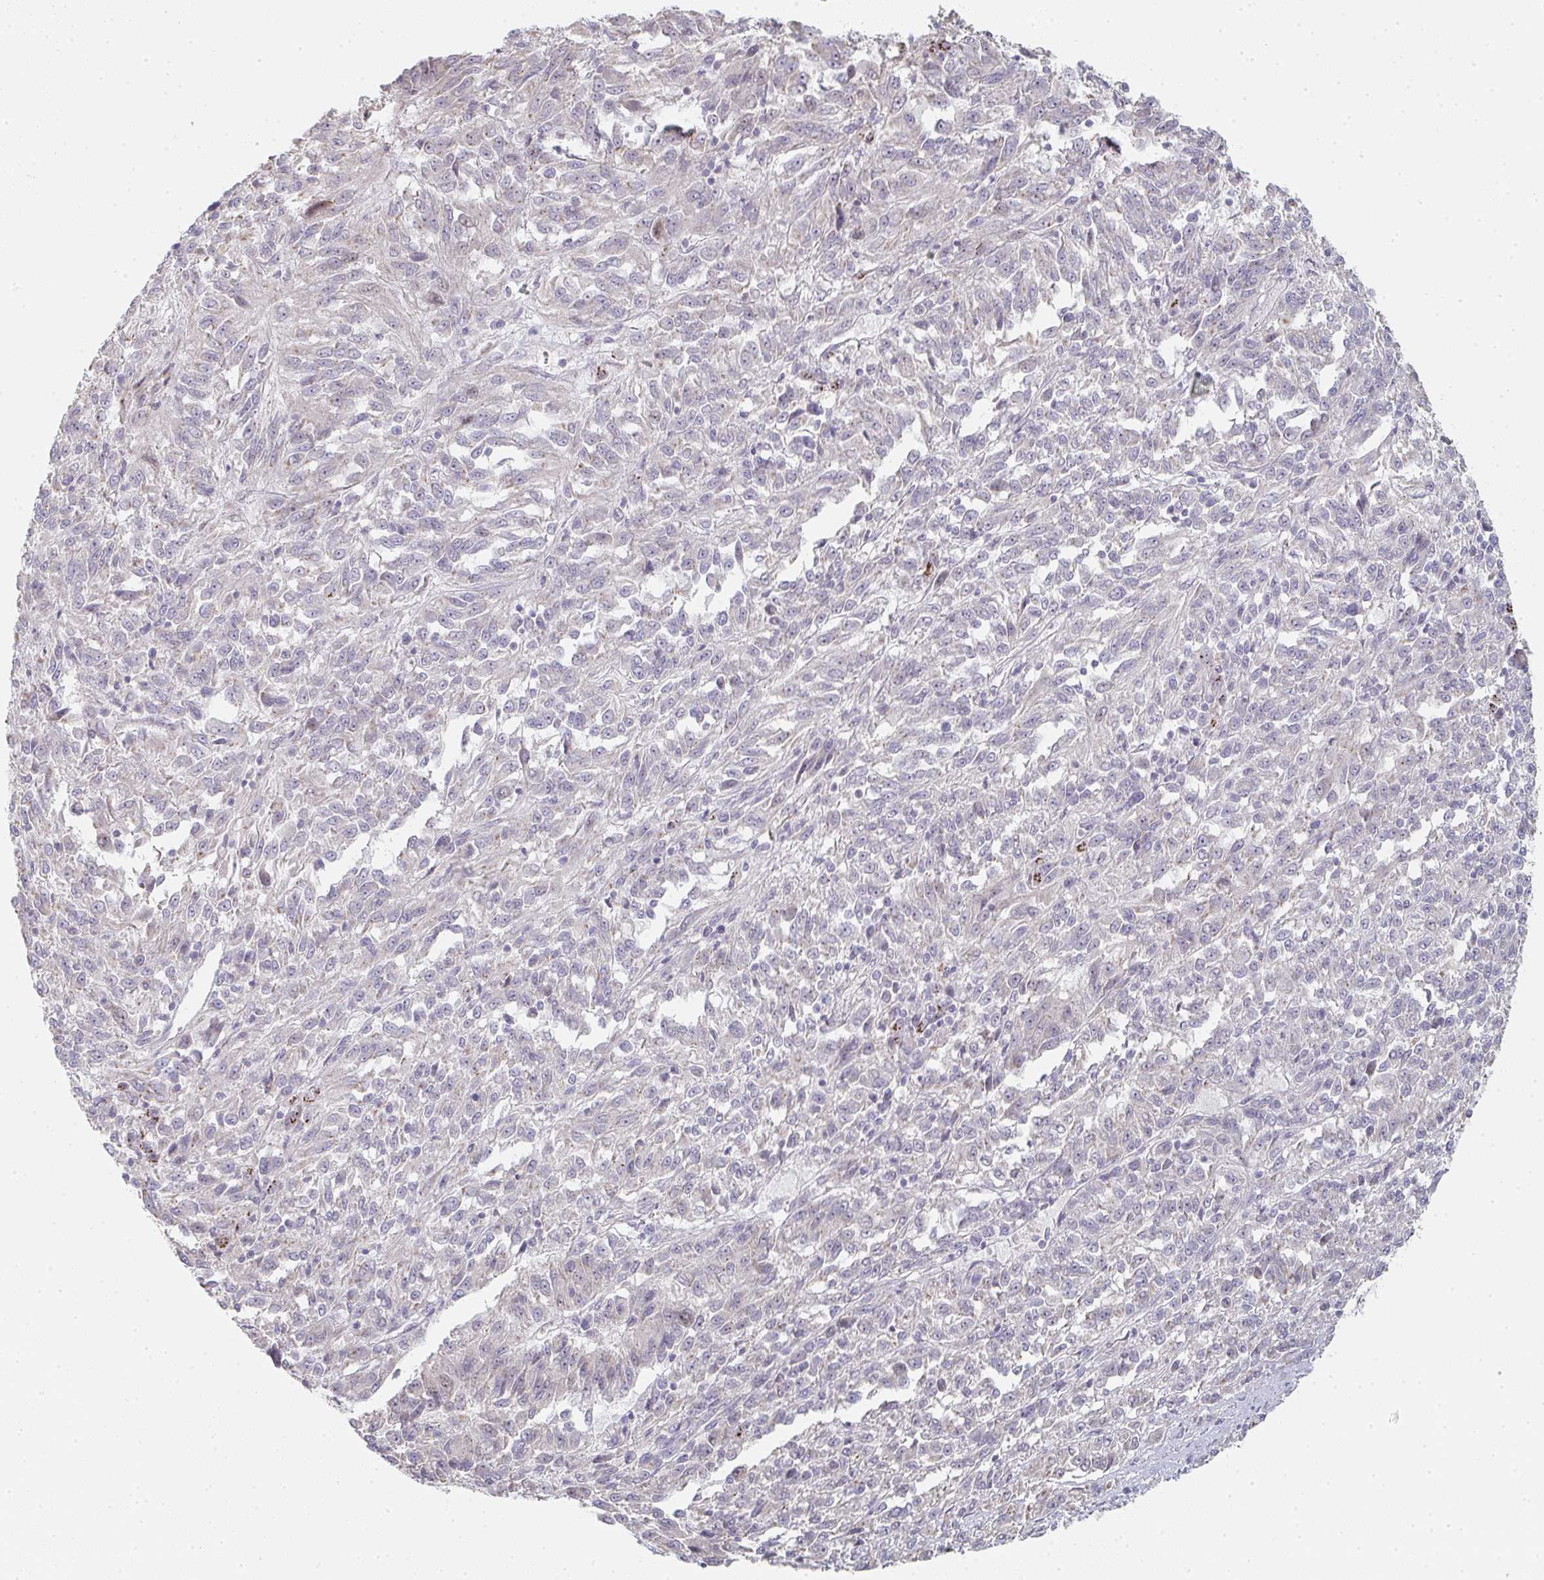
{"staining": {"intensity": "negative", "quantity": "none", "location": "none"}, "tissue": "melanoma", "cell_type": "Tumor cells", "image_type": "cancer", "snomed": [{"axis": "morphology", "description": "Malignant melanoma, Metastatic site"}, {"axis": "topography", "description": "Lung"}], "caption": "Tumor cells are negative for protein expression in human melanoma.", "gene": "ZNF526", "patient": {"sex": "male", "age": 64}}